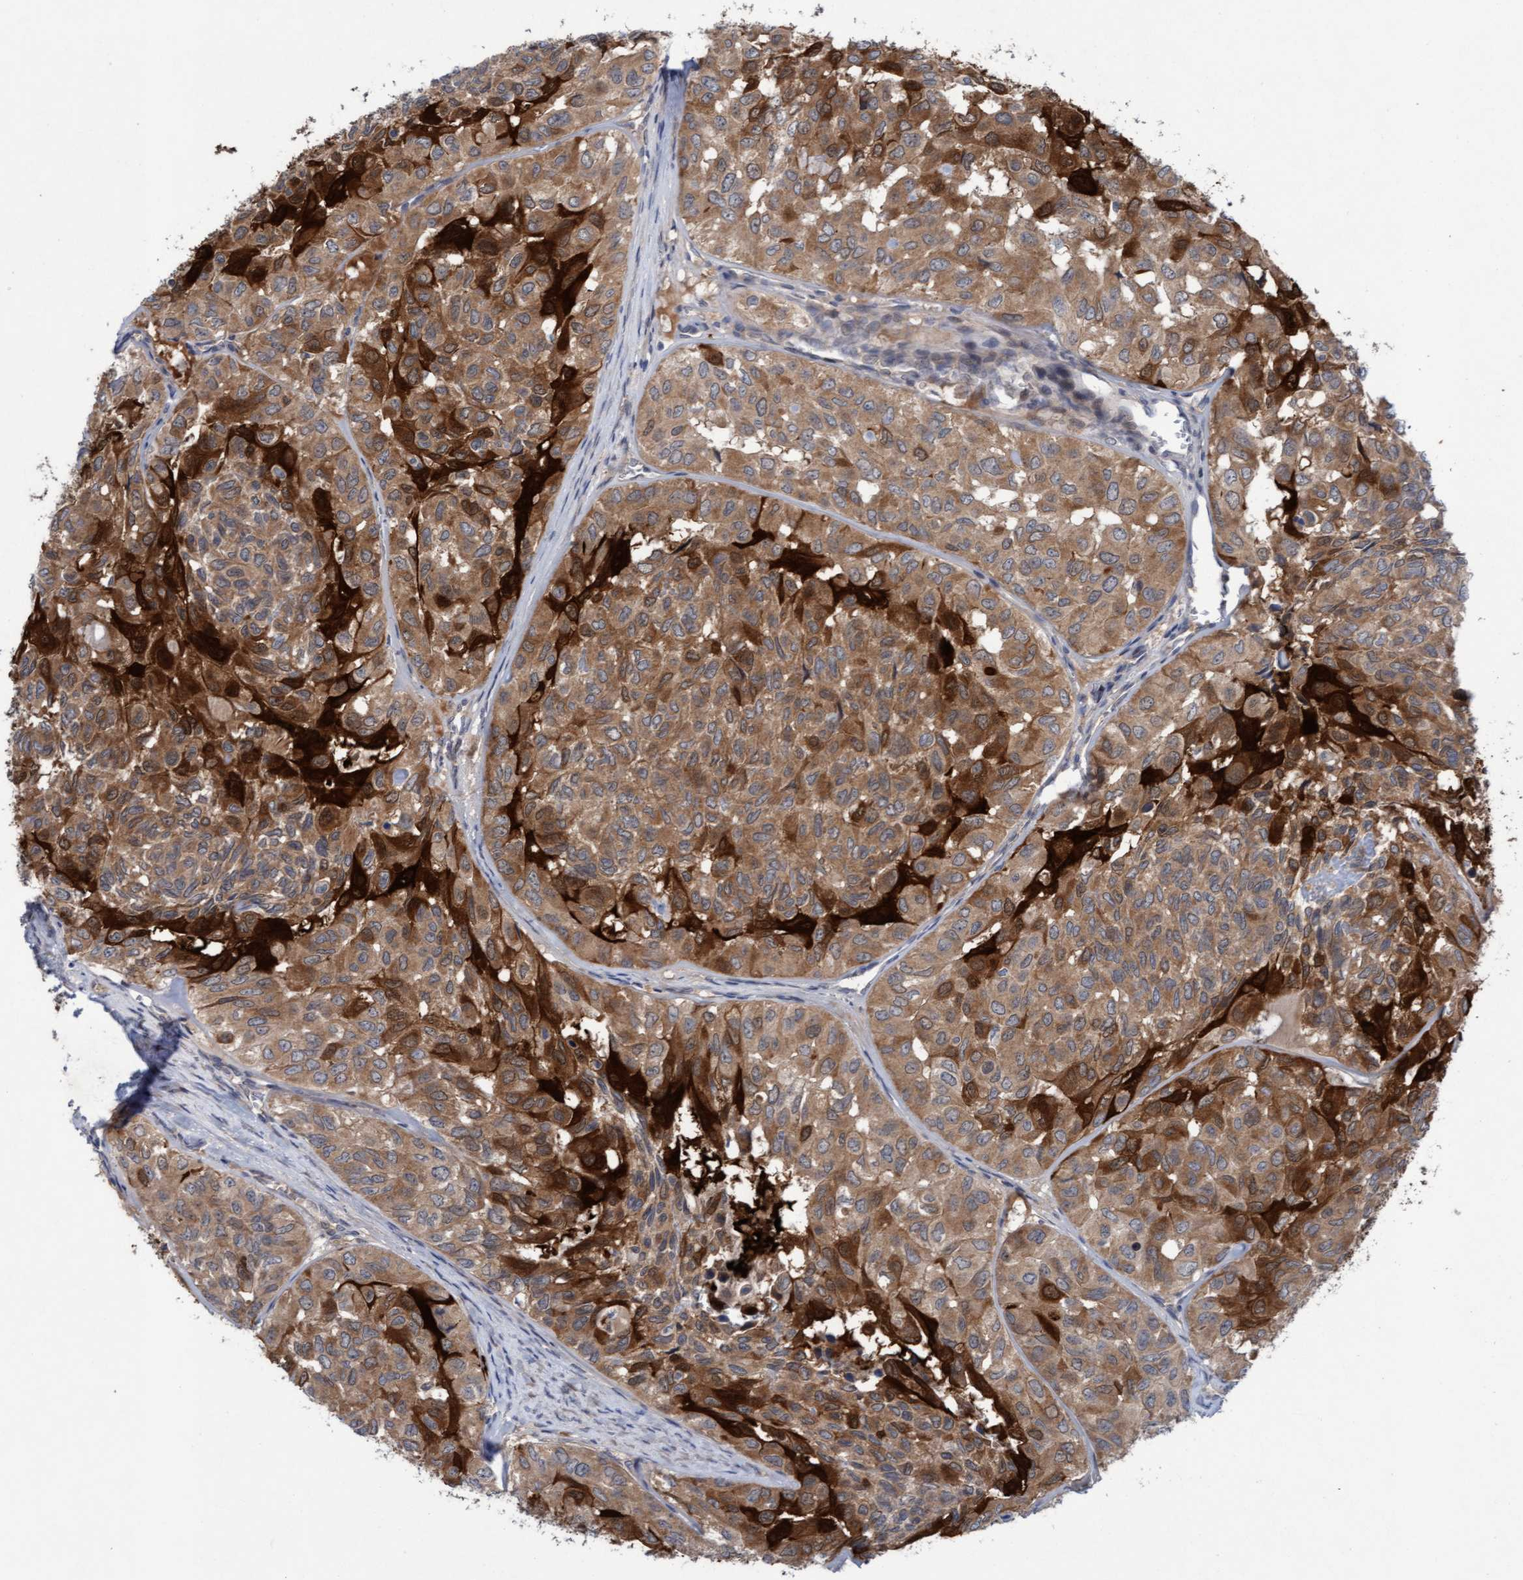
{"staining": {"intensity": "moderate", "quantity": ">75%", "location": "cytoplasmic/membranous"}, "tissue": "head and neck cancer", "cell_type": "Tumor cells", "image_type": "cancer", "snomed": [{"axis": "morphology", "description": "Adenocarcinoma, NOS"}, {"axis": "topography", "description": "Salivary gland, NOS"}, {"axis": "topography", "description": "Head-Neck"}], "caption": "Brown immunohistochemical staining in human adenocarcinoma (head and neck) shows moderate cytoplasmic/membranous staining in about >75% of tumor cells.", "gene": "PLCD1", "patient": {"sex": "female", "age": 76}}